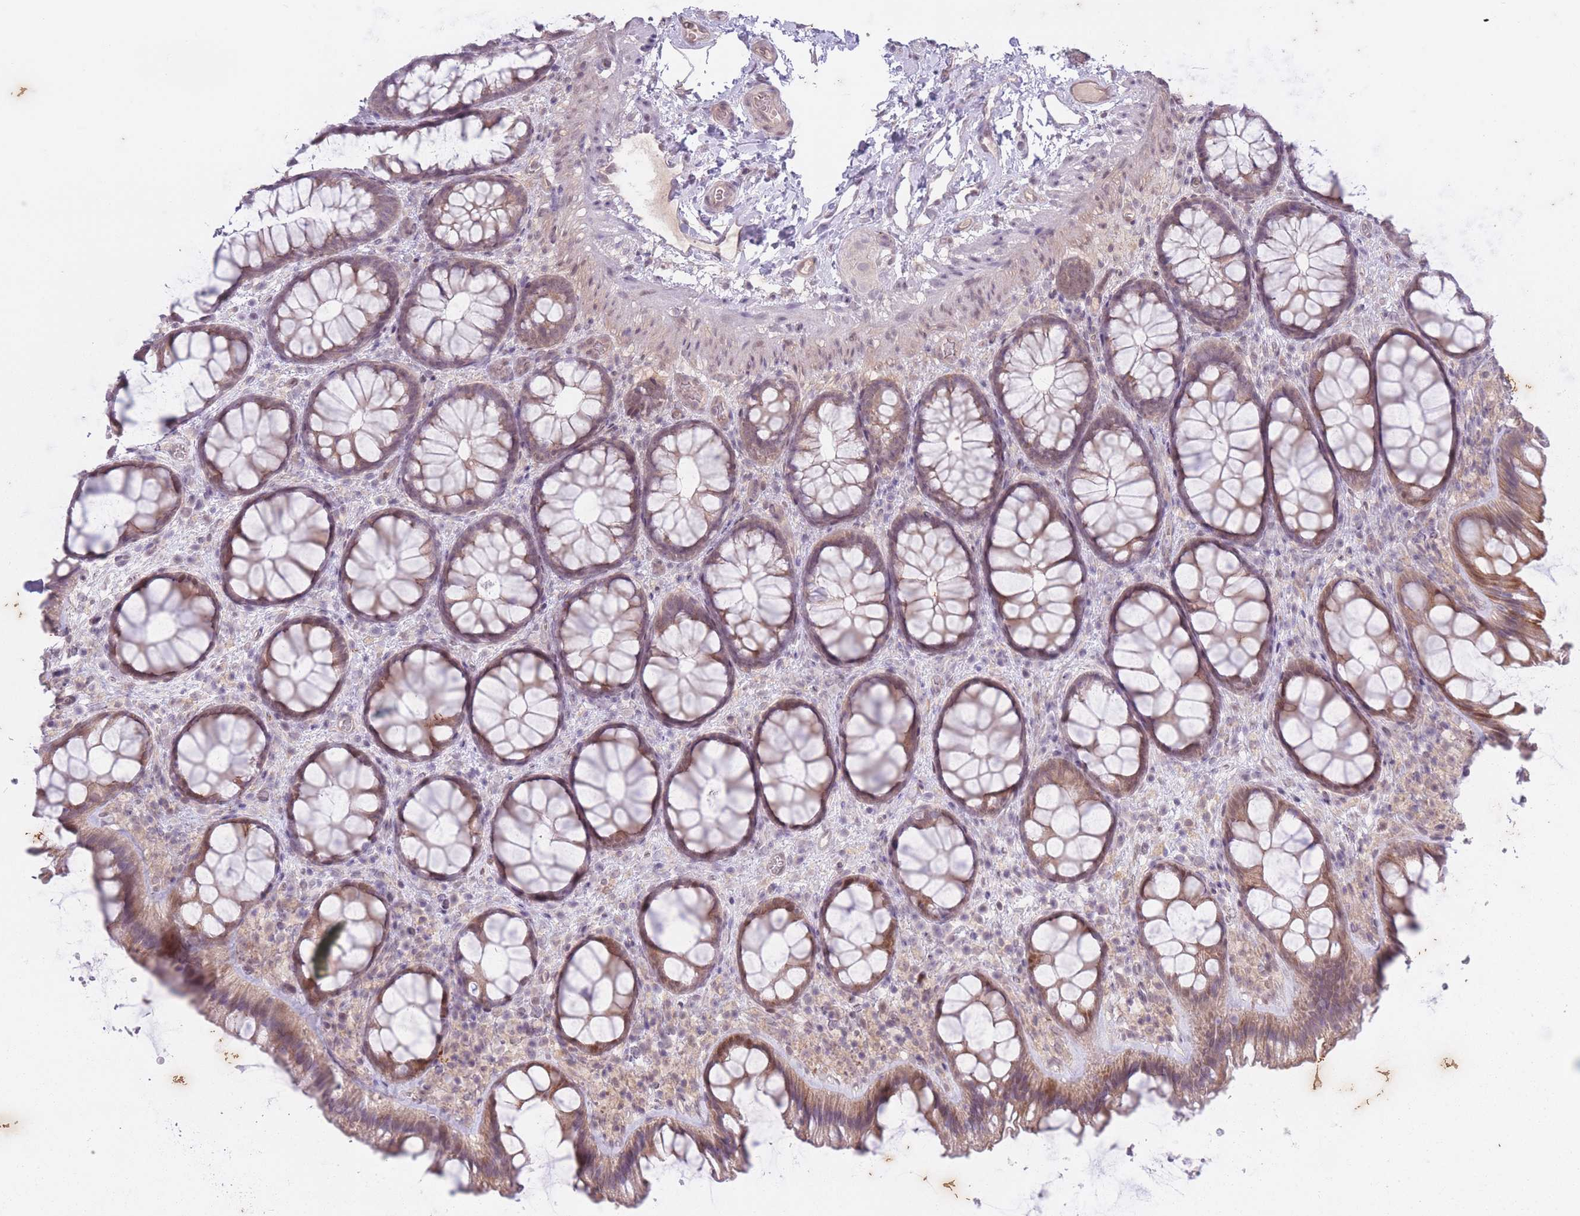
{"staining": {"intensity": "negative", "quantity": "none", "location": "none"}, "tissue": "colon", "cell_type": "Endothelial cells", "image_type": "normal", "snomed": [{"axis": "morphology", "description": "Normal tissue, NOS"}, {"axis": "topography", "description": "Colon"}], "caption": "This is an immunohistochemistry histopathology image of unremarkable colon. There is no staining in endothelial cells.", "gene": "ARPIN", "patient": {"sex": "male", "age": 46}}